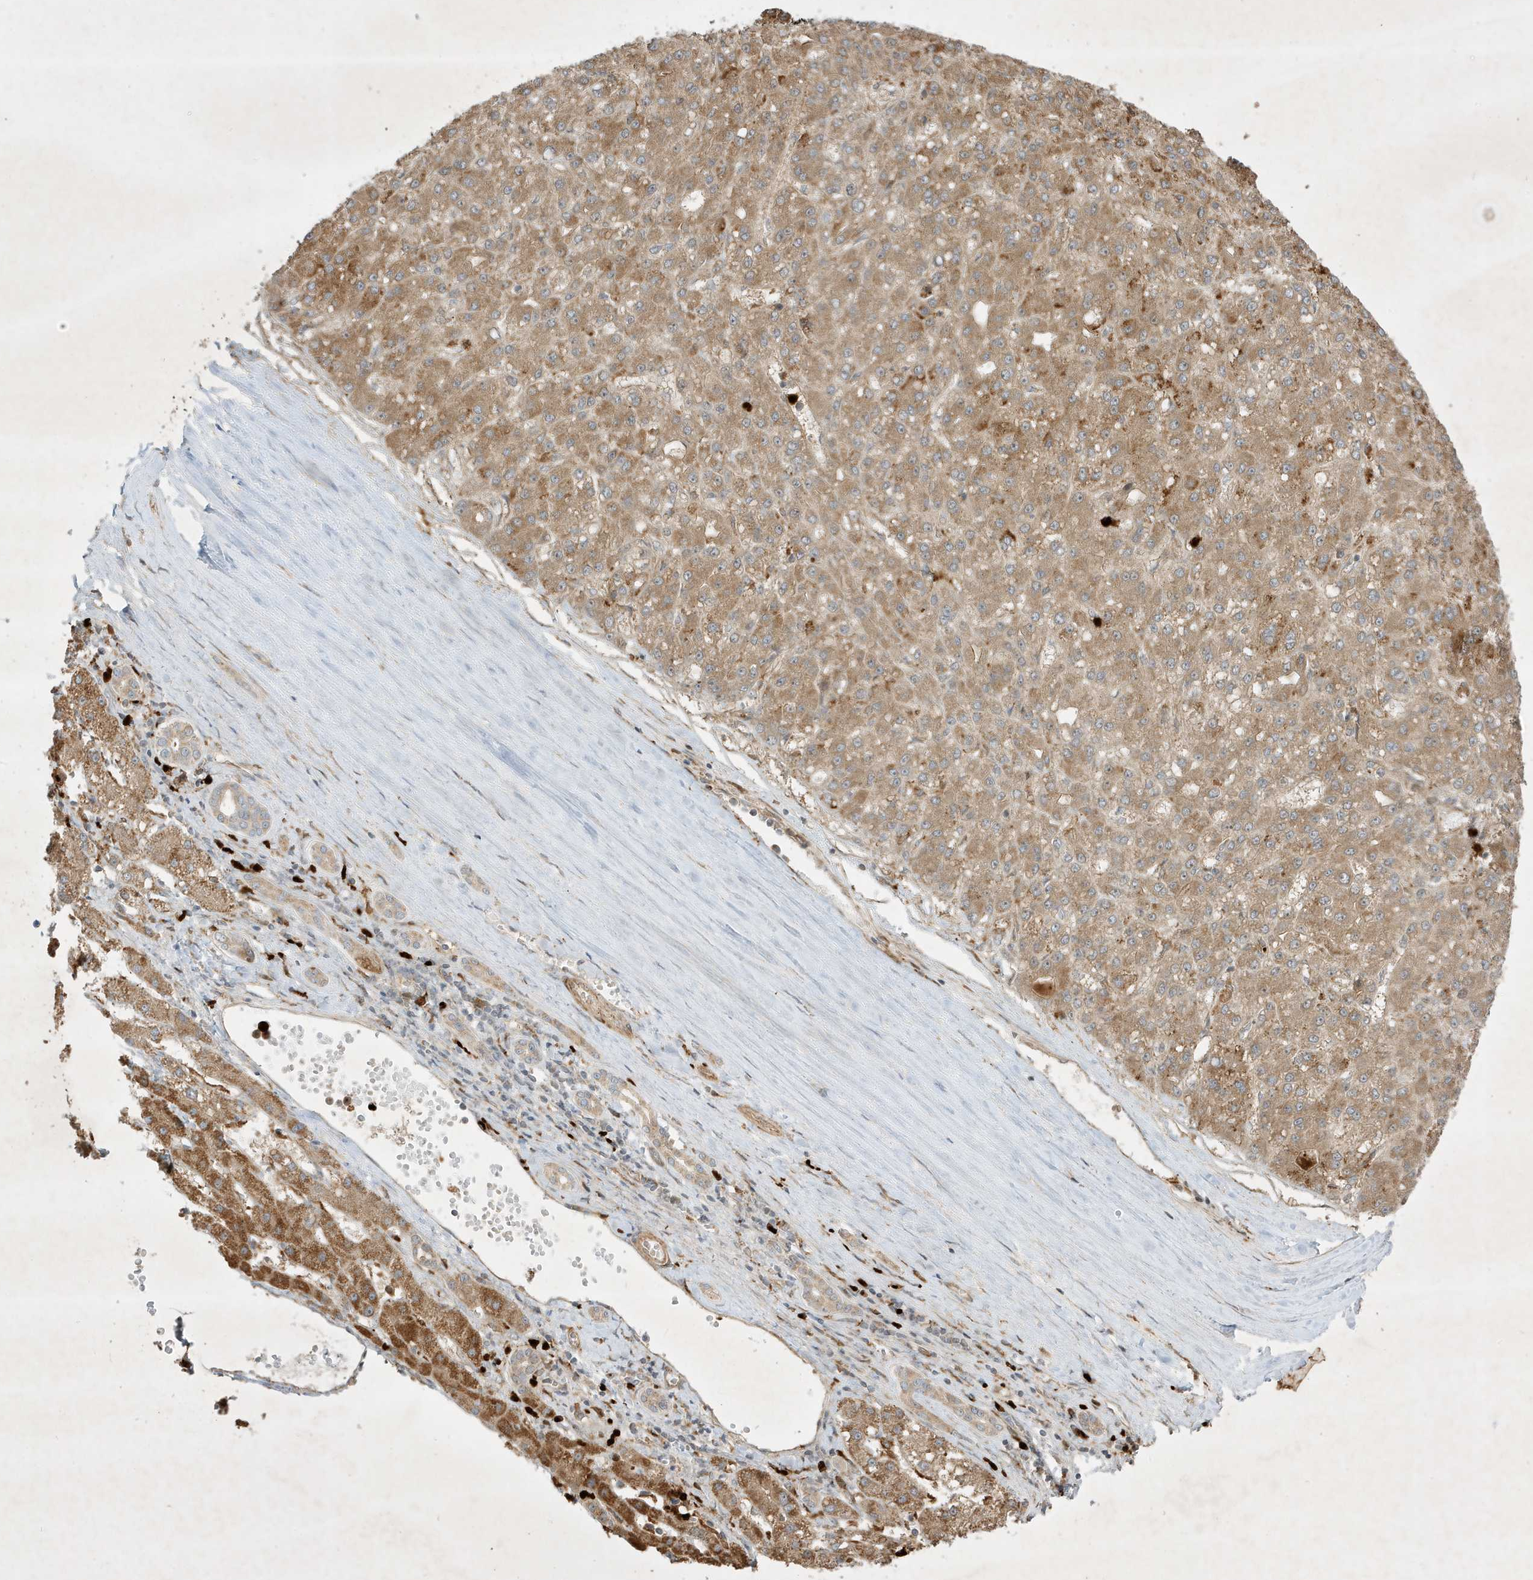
{"staining": {"intensity": "moderate", "quantity": ">75%", "location": "cytoplasmic/membranous"}, "tissue": "liver cancer", "cell_type": "Tumor cells", "image_type": "cancer", "snomed": [{"axis": "morphology", "description": "Carcinoma, Hepatocellular, NOS"}, {"axis": "topography", "description": "Liver"}], "caption": "Immunohistochemical staining of liver cancer (hepatocellular carcinoma) demonstrates moderate cytoplasmic/membranous protein positivity in about >75% of tumor cells.", "gene": "IFT57", "patient": {"sex": "male", "age": 67}}